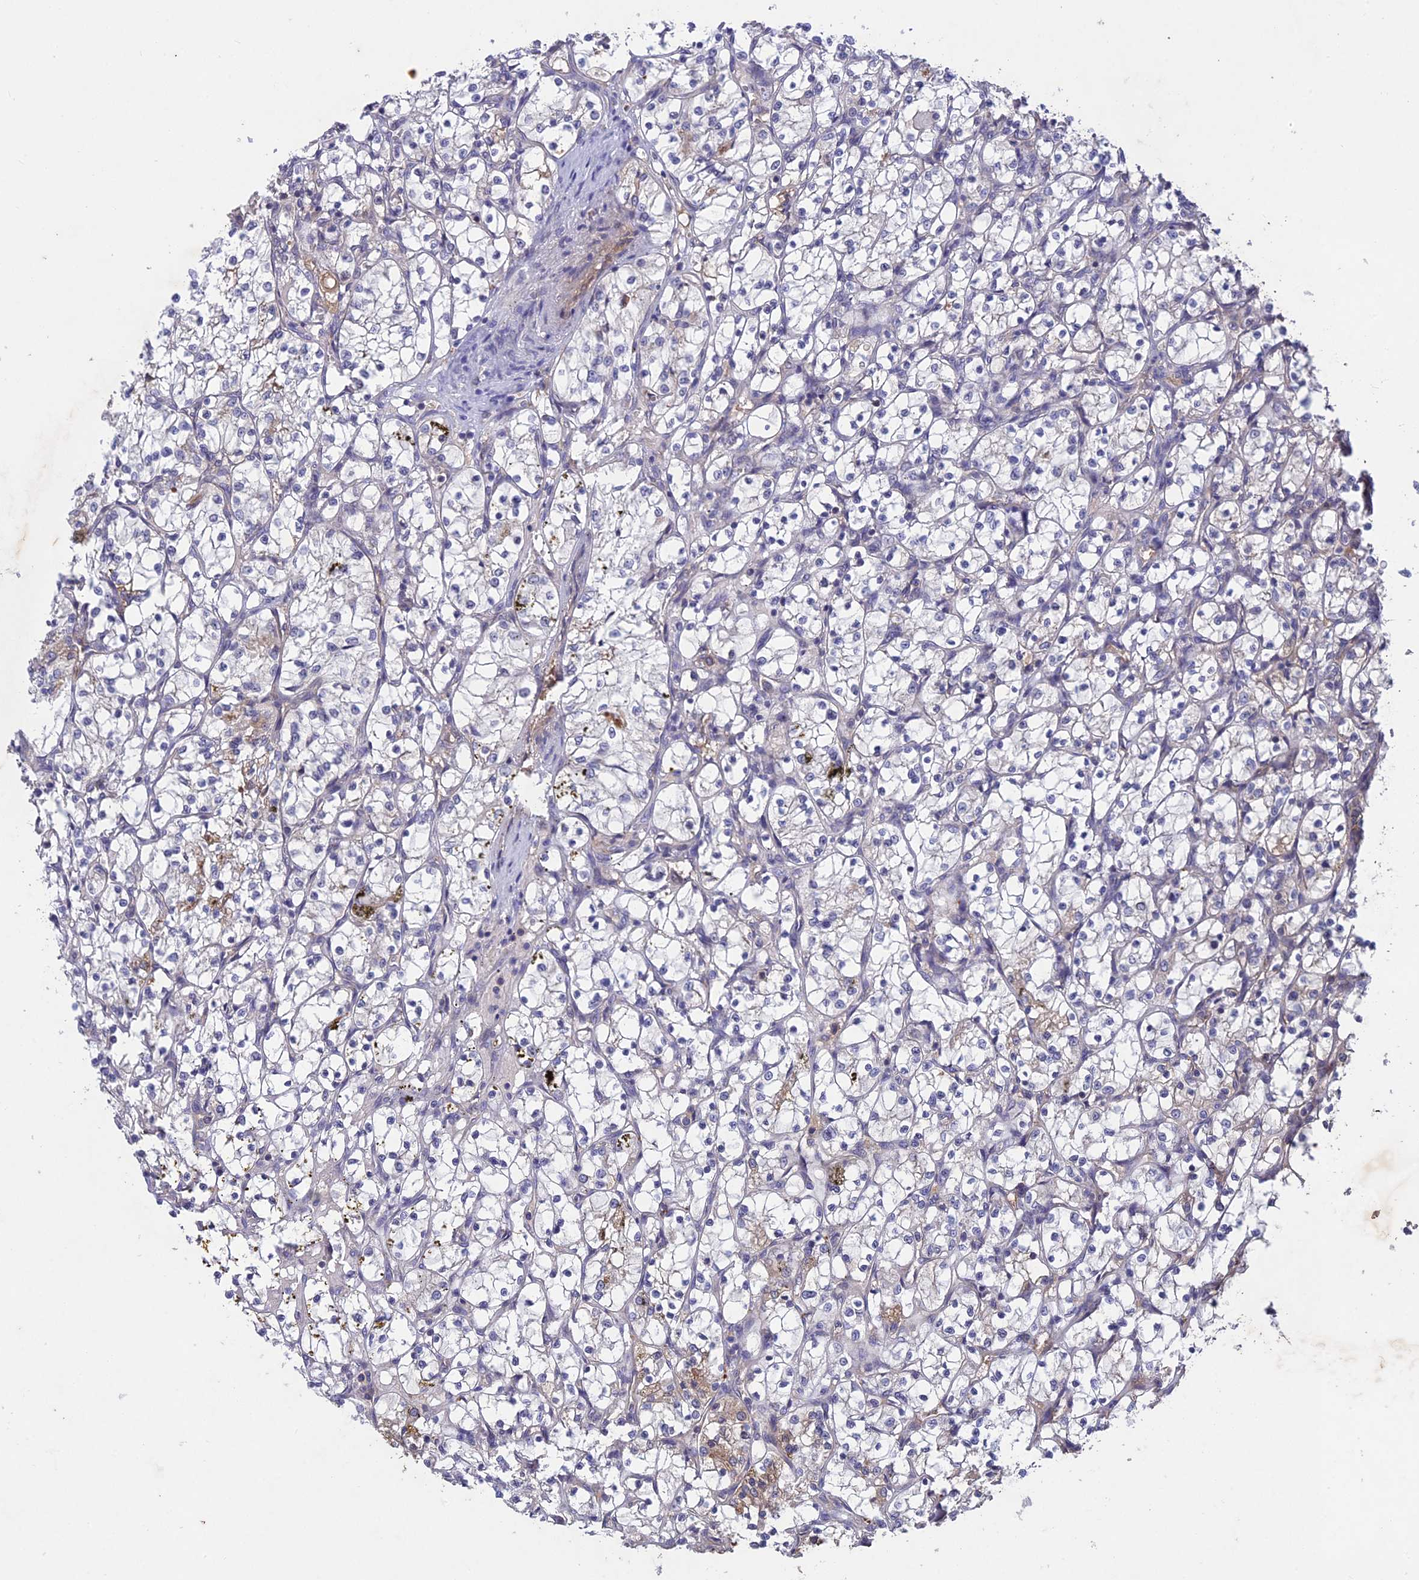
{"staining": {"intensity": "negative", "quantity": "none", "location": "none"}, "tissue": "renal cancer", "cell_type": "Tumor cells", "image_type": "cancer", "snomed": [{"axis": "morphology", "description": "Adenocarcinoma, NOS"}, {"axis": "topography", "description": "Kidney"}], "caption": "A high-resolution photomicrograph shows immunohistochemistry (IHC) staining of adenocarcinoma (renal), which demonstrates no significant expression in tumor cells.", "gene": "ADO", "patient": {"sex": "female", "age": 69}}